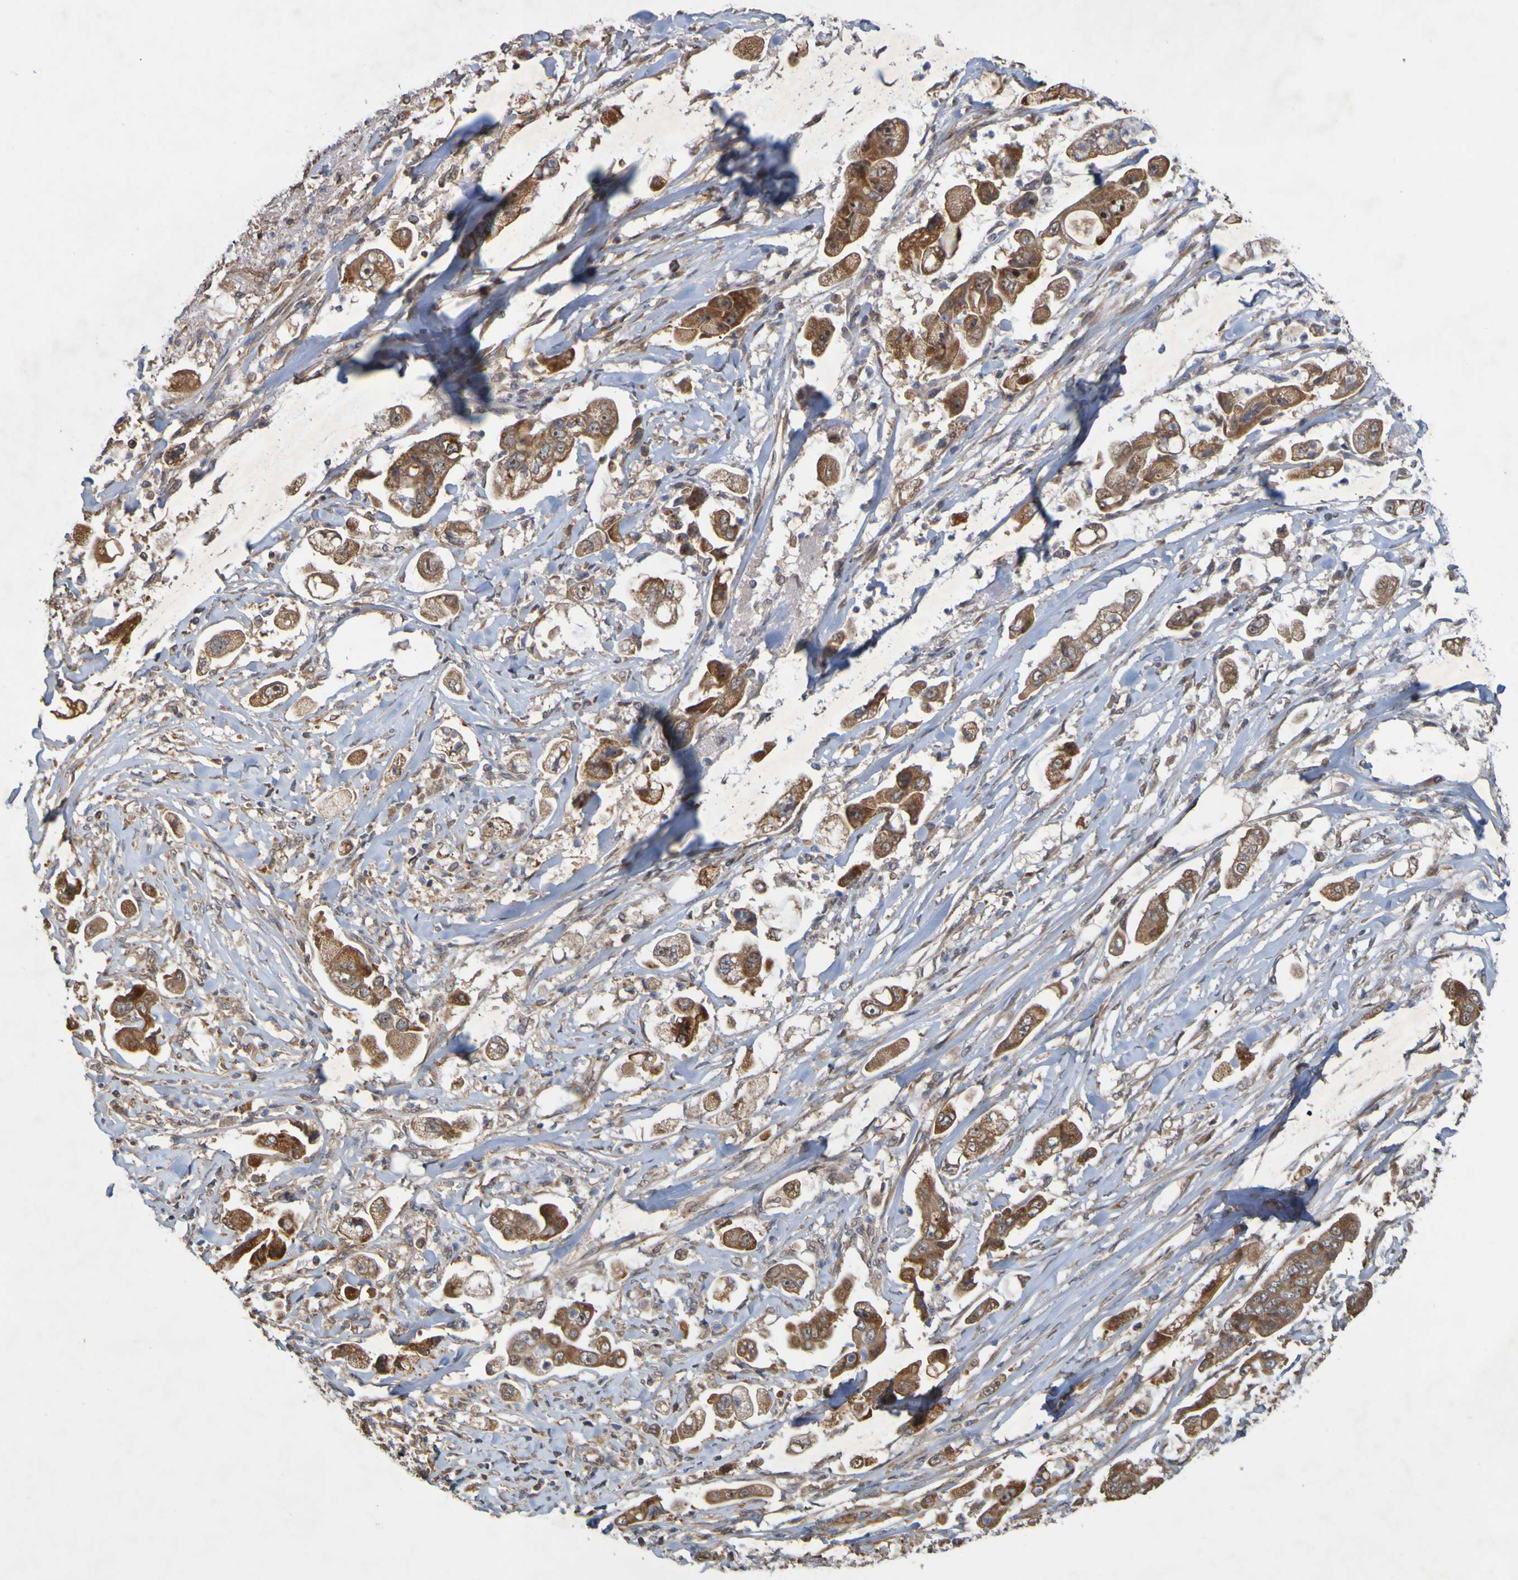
{"staining": {"intensity": "strong", "quantity": ">75%", "location": "cytoplasmic/membranous,nuclear"}, "tissue": "stomach cancer", "cell_type": "Tumor cells", "image_type": "cancer", "snomed": [{"axis": "morphology", "description": "Adenocarcinoma, NOS"}, {"axis": "topography", "description": "Stomach"}], "caption": "IHC image of neoplastic tissue: adenocarcinoma (stomach) stained using immunohistochemistry (IHC) demonstrates high levels of strong protein expression localized specifically in the cytoplasmic/membranous and nuclear of tumor cells, appearing as a cytoplasmic/membranous and nuclear brown color.", "gene": "TMBIM1", "patient": {"sex": "male", "age": 62}}